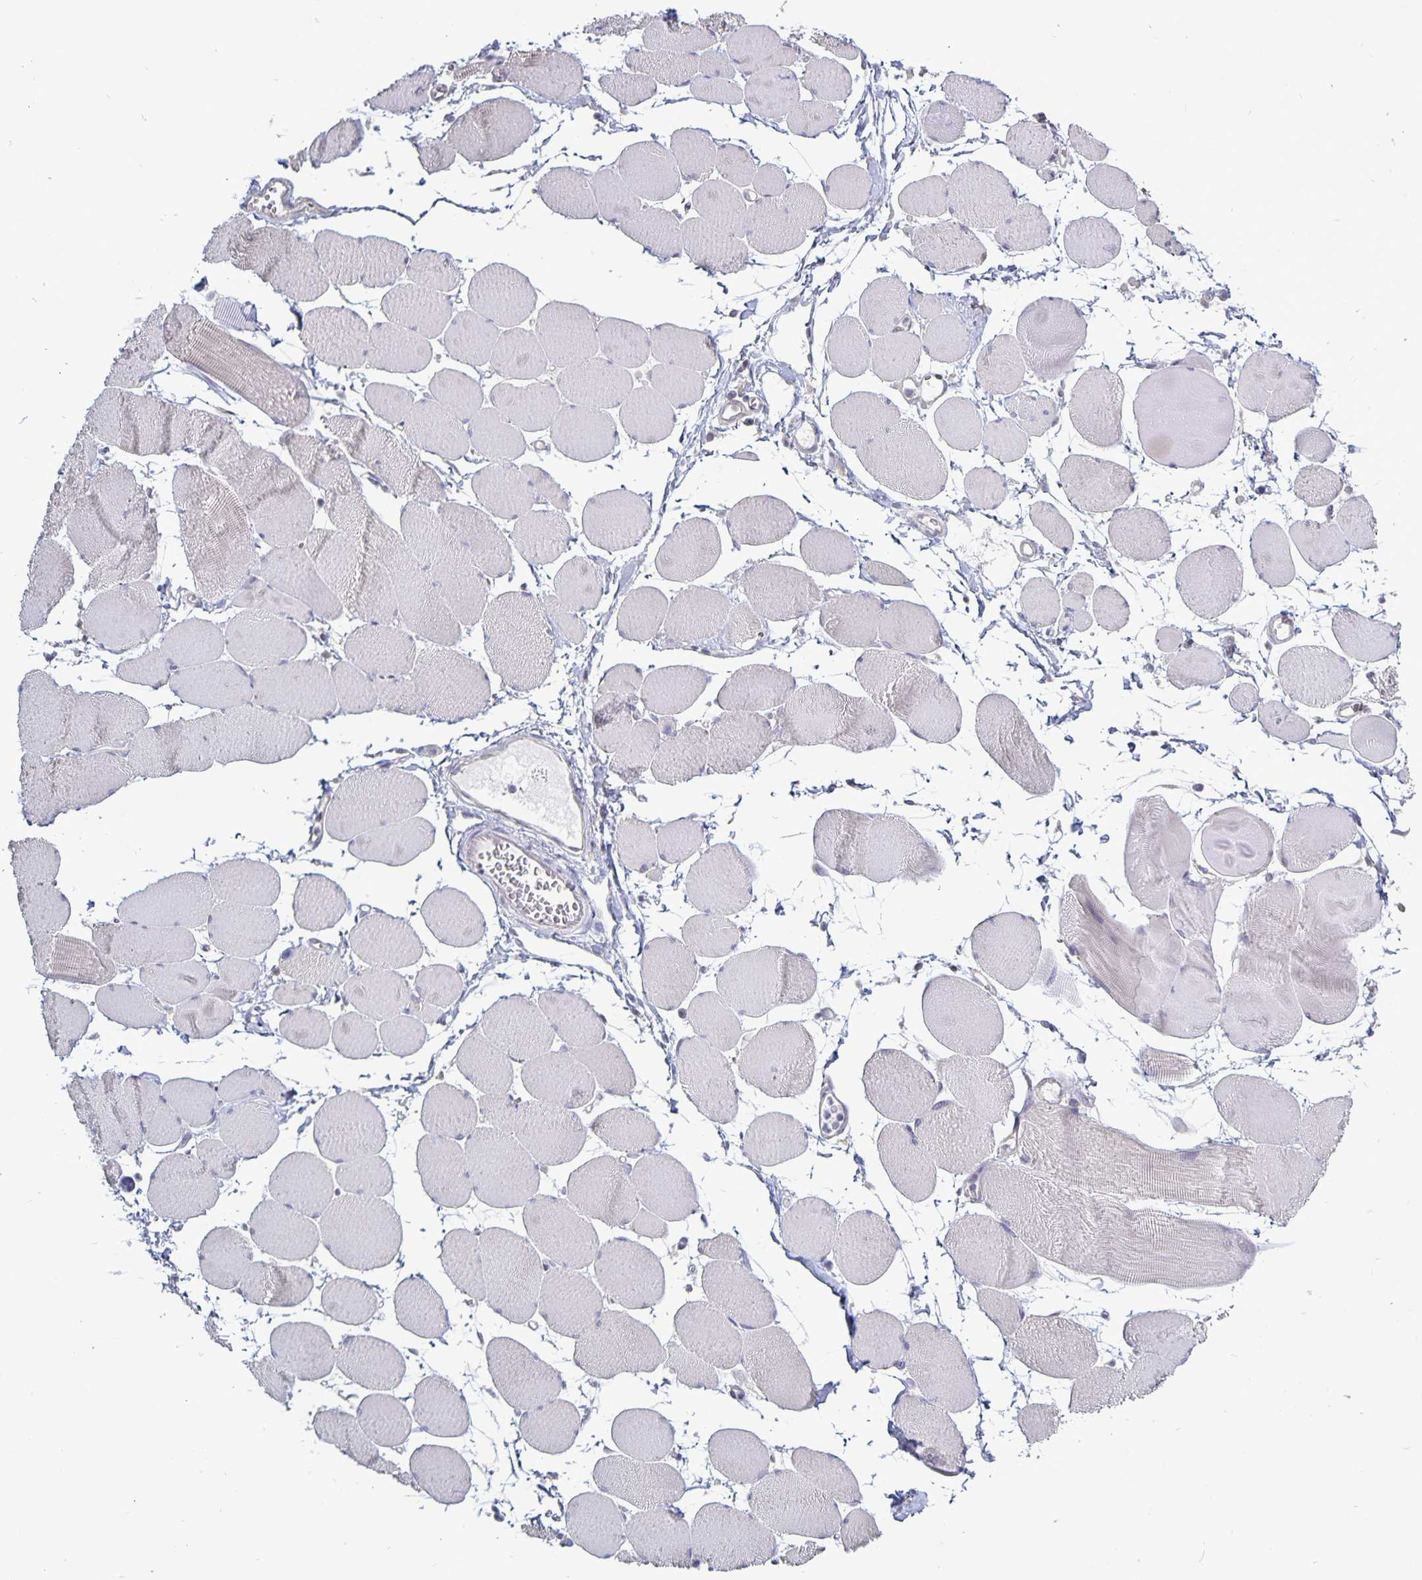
{"staining": {"intensity": "negative", "quantity": "none", "location": "none"}, "tissue": "skeletal muscle", "cell_type": "Myocytes", "image_type": "normal", "snomed": [{"axis": "morphology", "description": "Normal tissue, NOS"}, {"axis": "topography", "description": "Skeletal muscle"}], "caption": "The image demonstrates no significant positivity in myocytes of skeletal muscle. Brightfield microscopy of immunohistochemistry stained with DAB (brown) and hematoxylin (blue), captured at high magnification.", "gene": "PLCB3", "patient": {"sex": "female", "age": 75}}